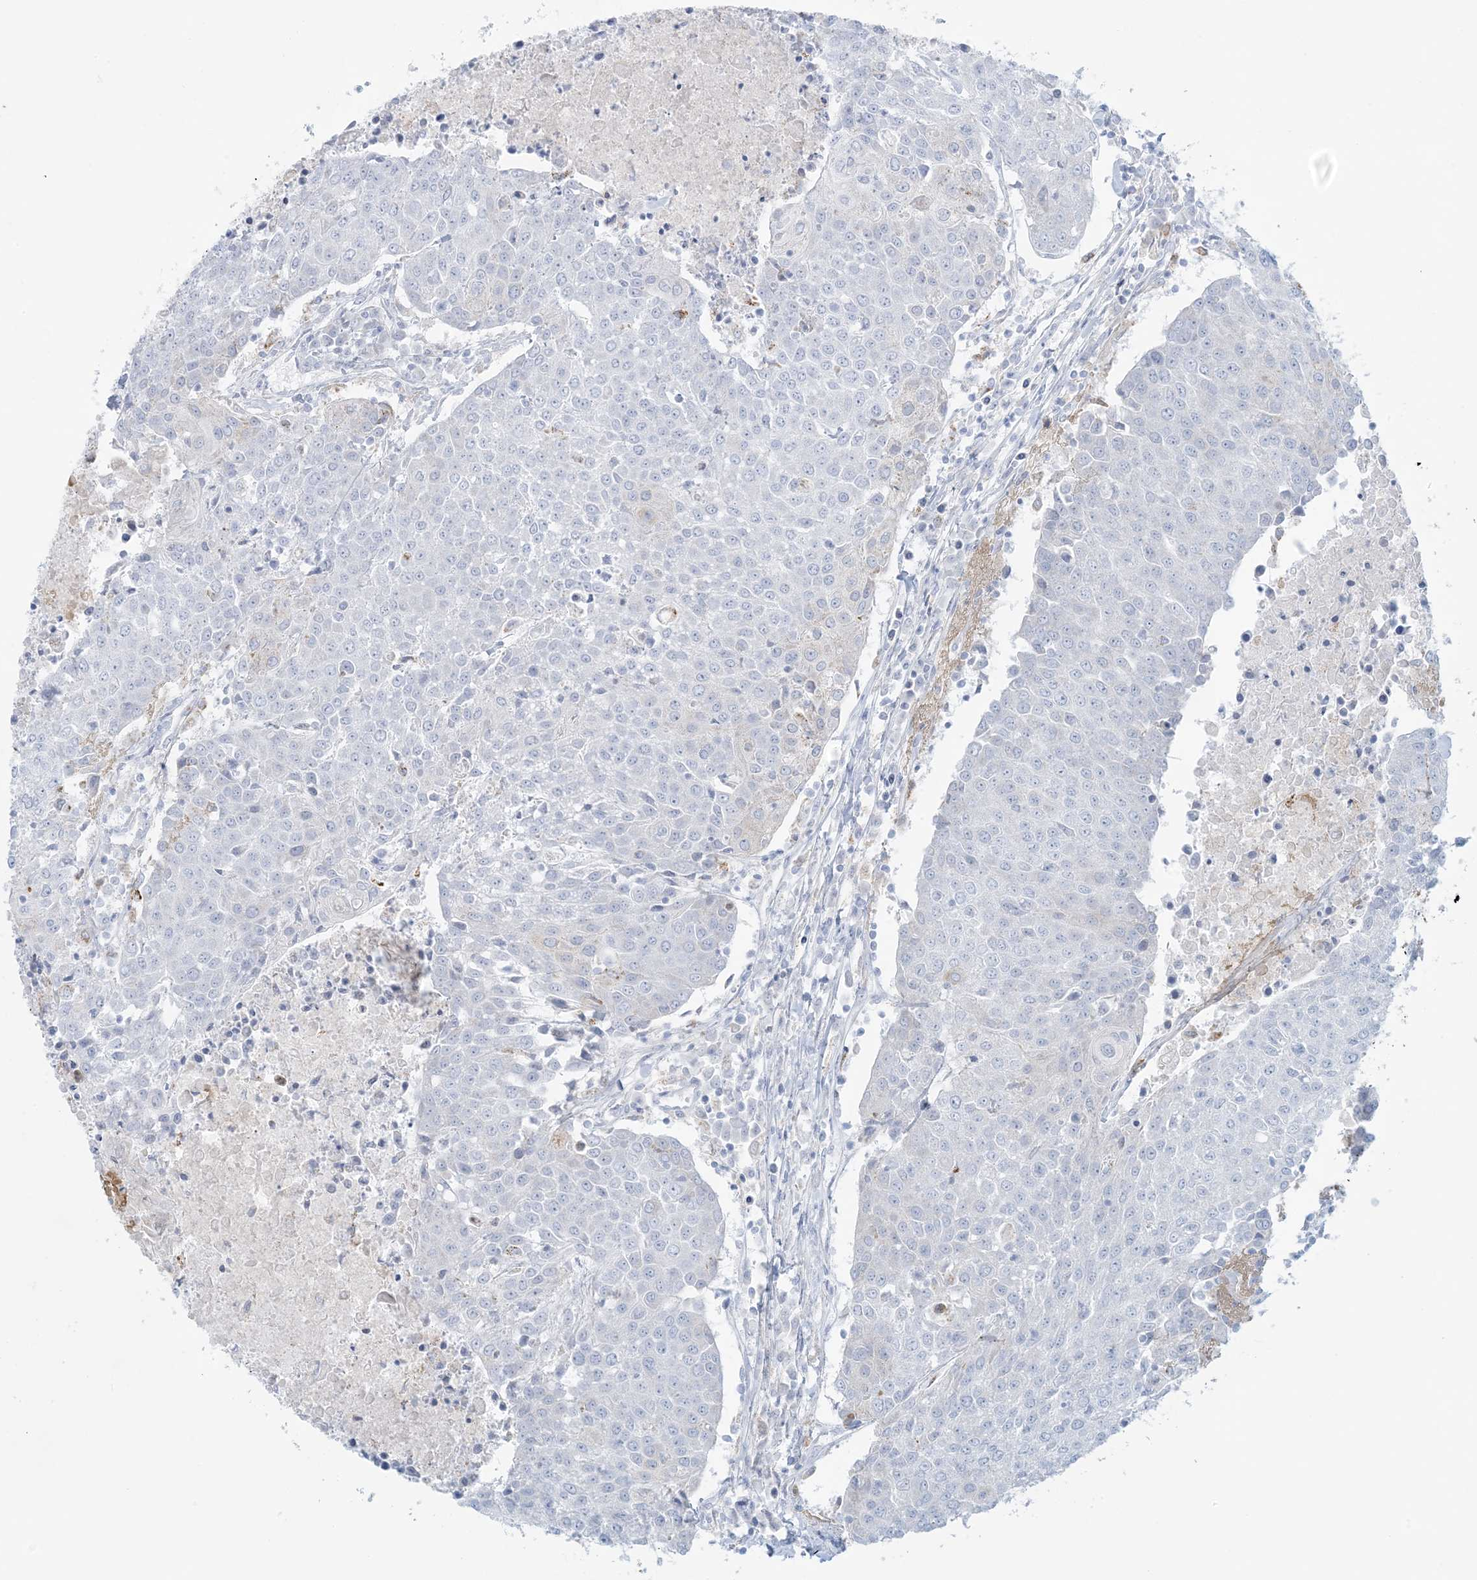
{"staining": {"intensity": "negative", "quantity": "none", "location": "none"}, "tissue": "urothelial cancer", "cell_type": "Tumor cells", "image_type": "cancer", "snomed": [{"axis": "morphology", "description": "Urothelial carcinoma, High grade"}, {"axis": "topography", "description": "Urinary bladder"}], "caption": "High power microscopy histopathology image of an IHC image of urothelial cancer, revealing no significant positivity in tumor cells. The staining was performed using DAB to visualize the protein expression in brown, while the nuclei were stained in blue with hematoxylin (Magnification: 20x).", "gene": "ZDHHC4", "patient": {"sex": "female", "age": 85}}